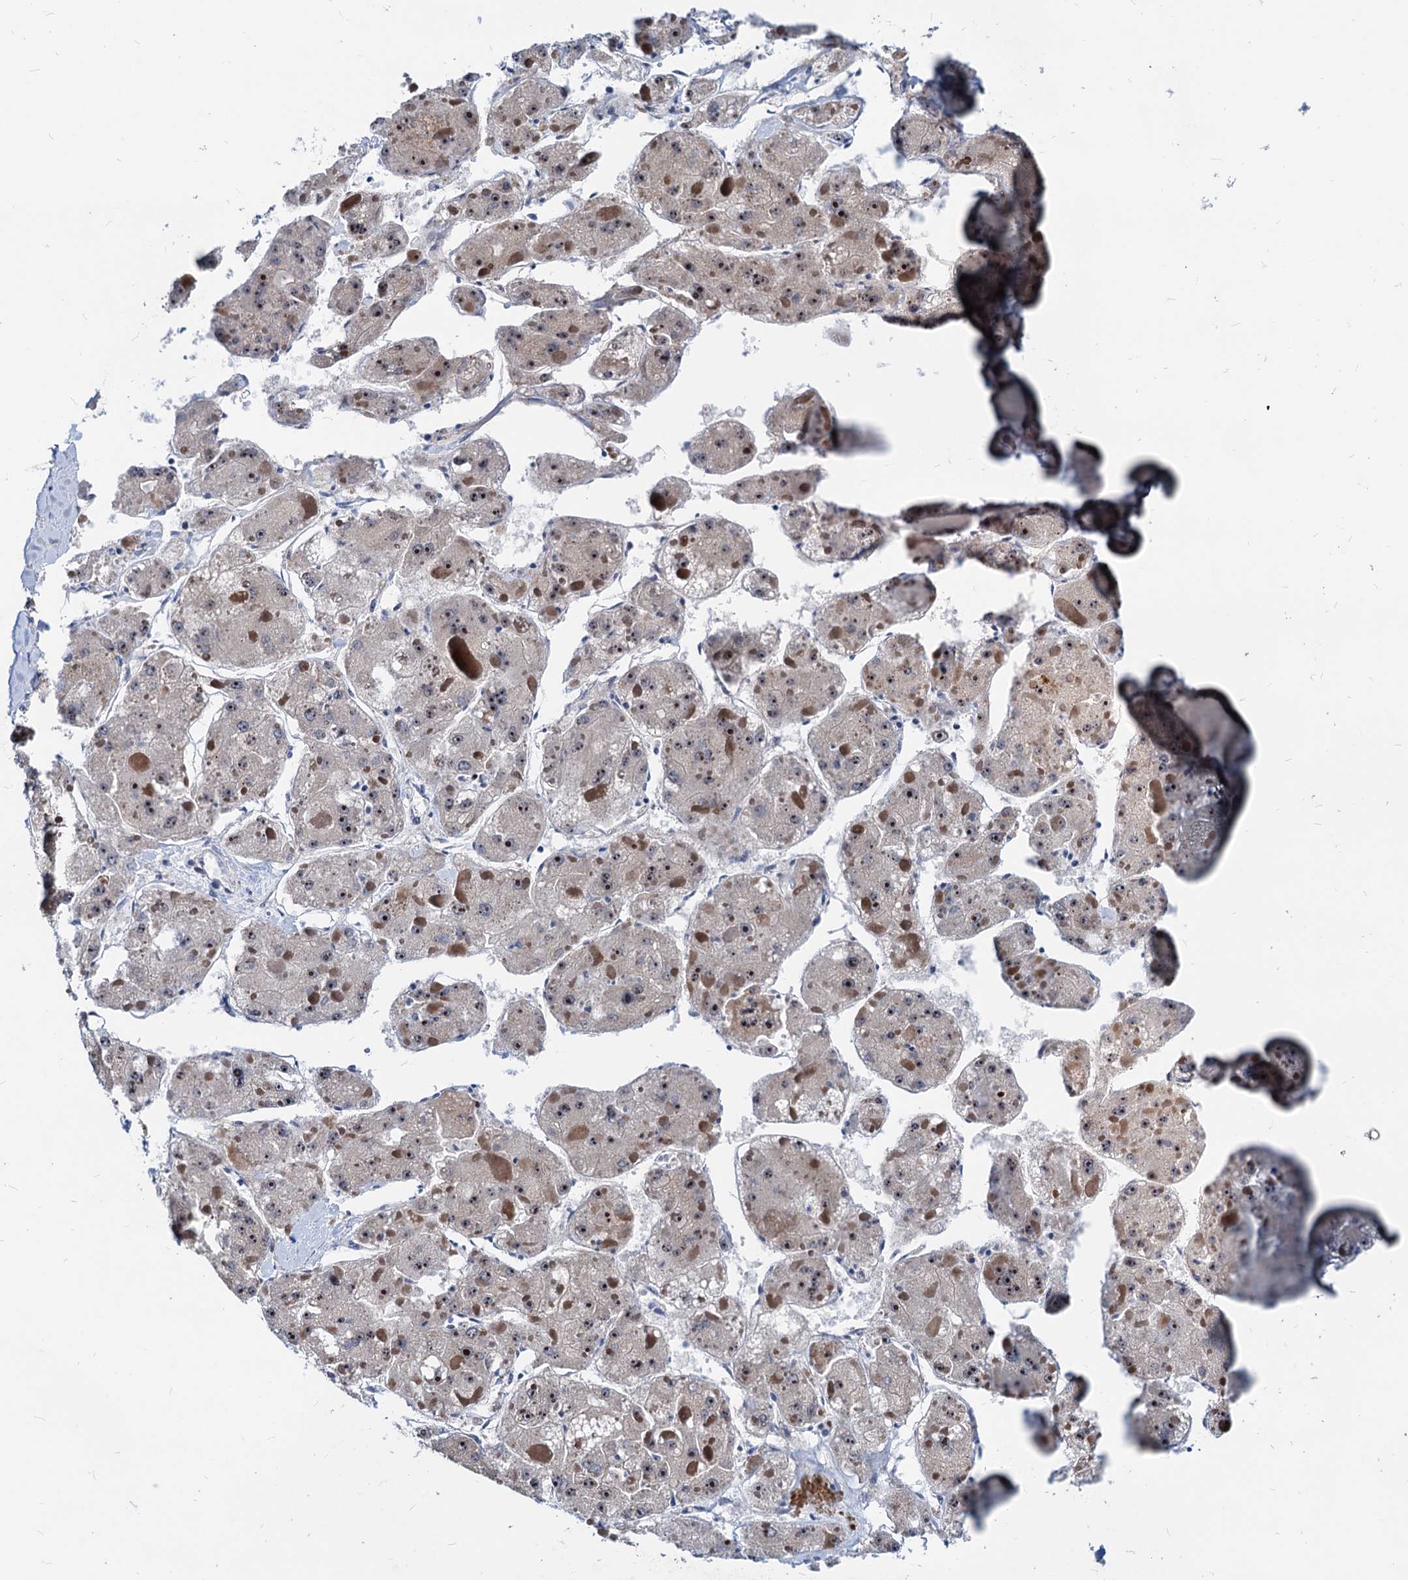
{"staining": {"intensity": "moderate", "quantity": ">75%", "location": "nuclear"}, "tissue": "liver cancer", "cell_type": "Tumor cells", "image_type": "cancer", "snomed": [{"axis": "morphology", "description": "Carcinoma, Hepatocellular, NOS"}, {"axis": "topography", "description": "Liver"}], "caption": "Immunohistochemistry of liver cancer displays medium levels of moderate nuclear positivity in approximately >75% of tumor cells. (Stains: DAB (3,3'-diaminobenzidine) in brown, nuclei in blue, Microscopy: brightfield microscopy at high magnification).", "gene": "HSF2", "patient": {"sex": "female", "age": 73}}